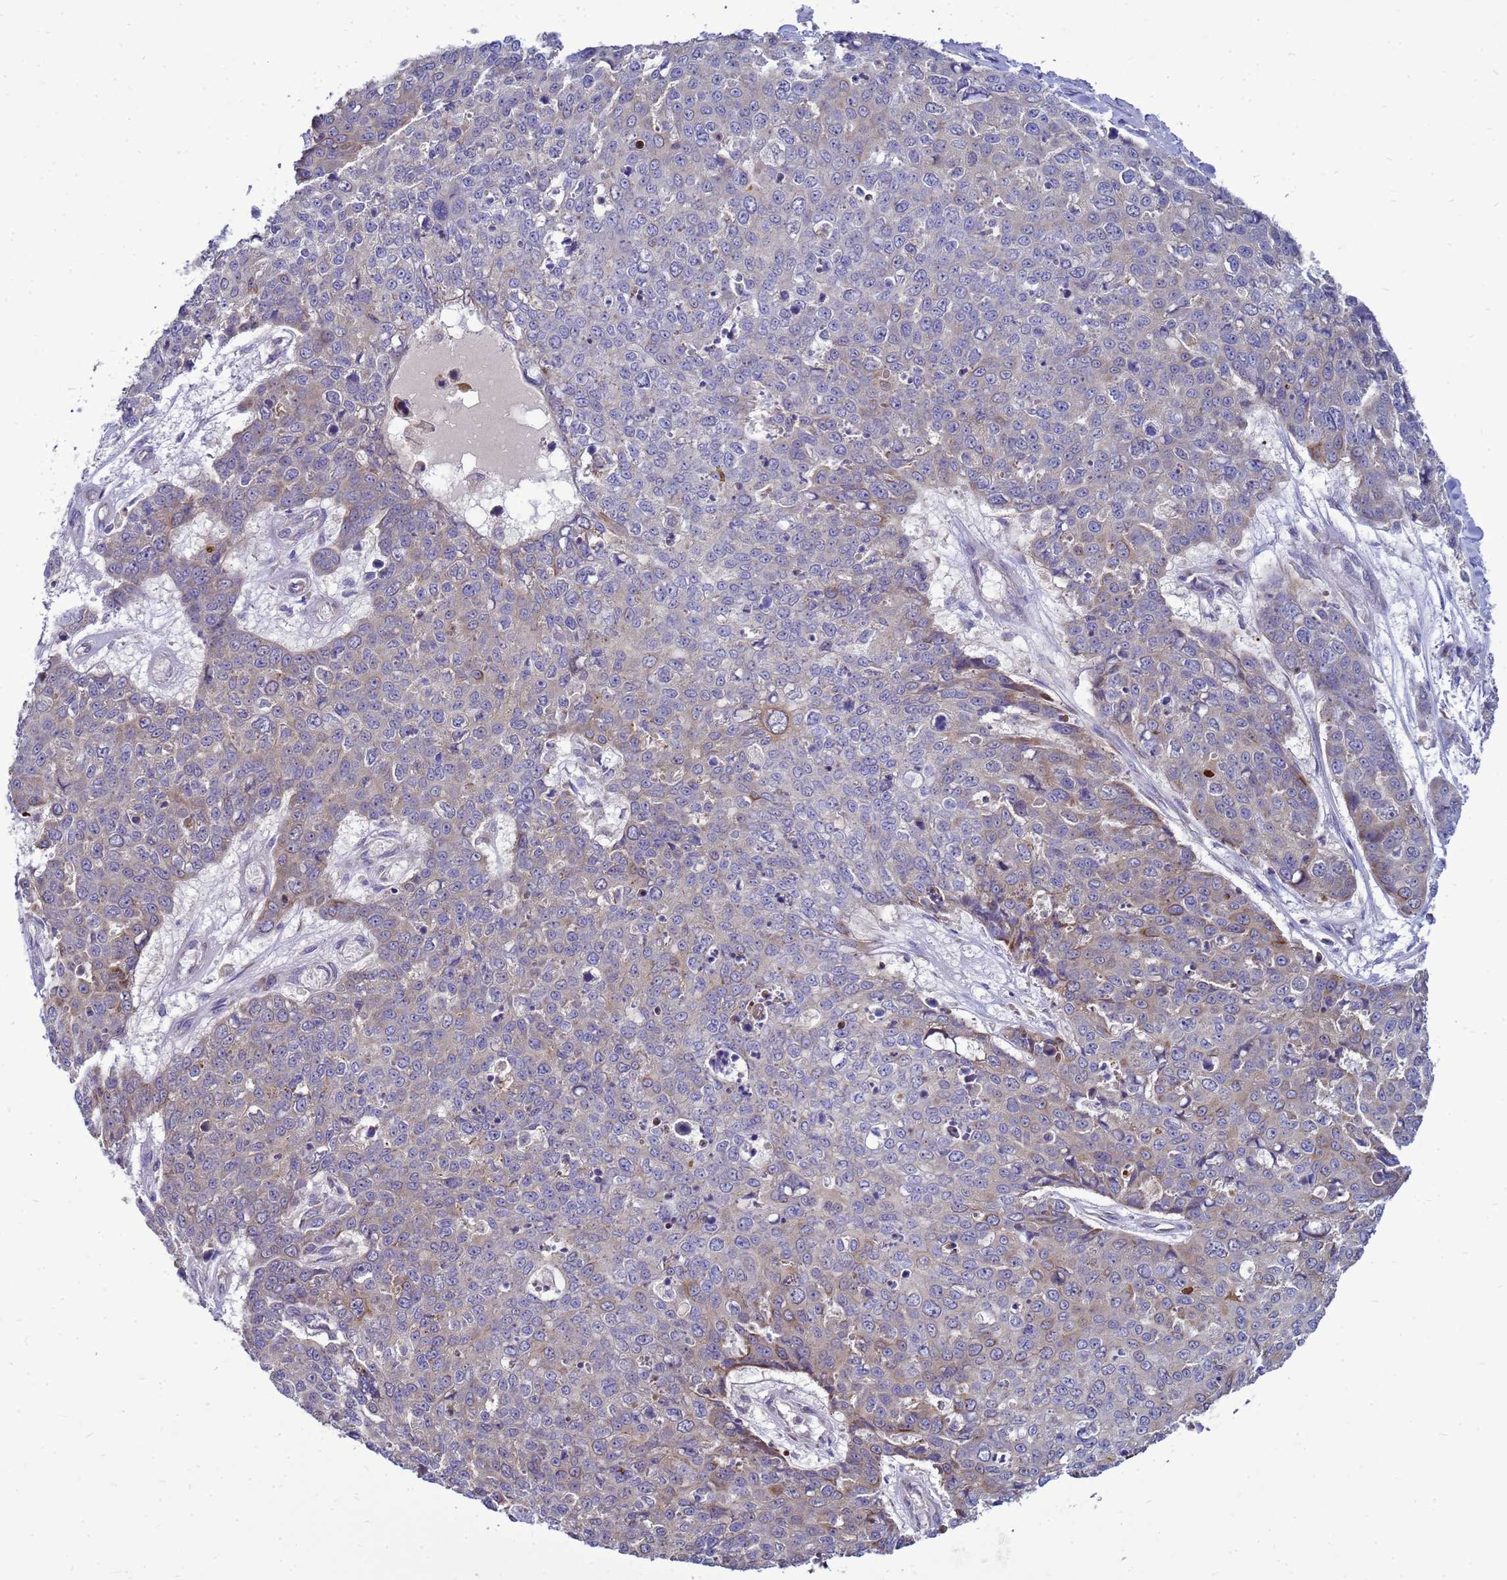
{"staining": {"intensity": "weak", "quantity": "<25%", "location": "cytoplasmic/membranous"}, "tissue": "skin cancer", "cell_type": "Tumor cells", "image_type": "cancer", "snomed": [{"axis": "morphology", "description": "Squamous cell carcinoma, NOS"}, {"axis": "topography", "description": "Skin"}], "caption": "IHC histopathology image of human skin squamous cell carcinoma stained for a protein (brown), which exhibits no staining in tumor cells. The staining was performed using DAB (3,3'-diaminobenzidine) to visualize the protein expression in brown, while the nuclei were stained in blue with hematoxylin (Magnification: 20x).", "gene": "MON1B", "patient": {"sex": "male", "age": 71}}